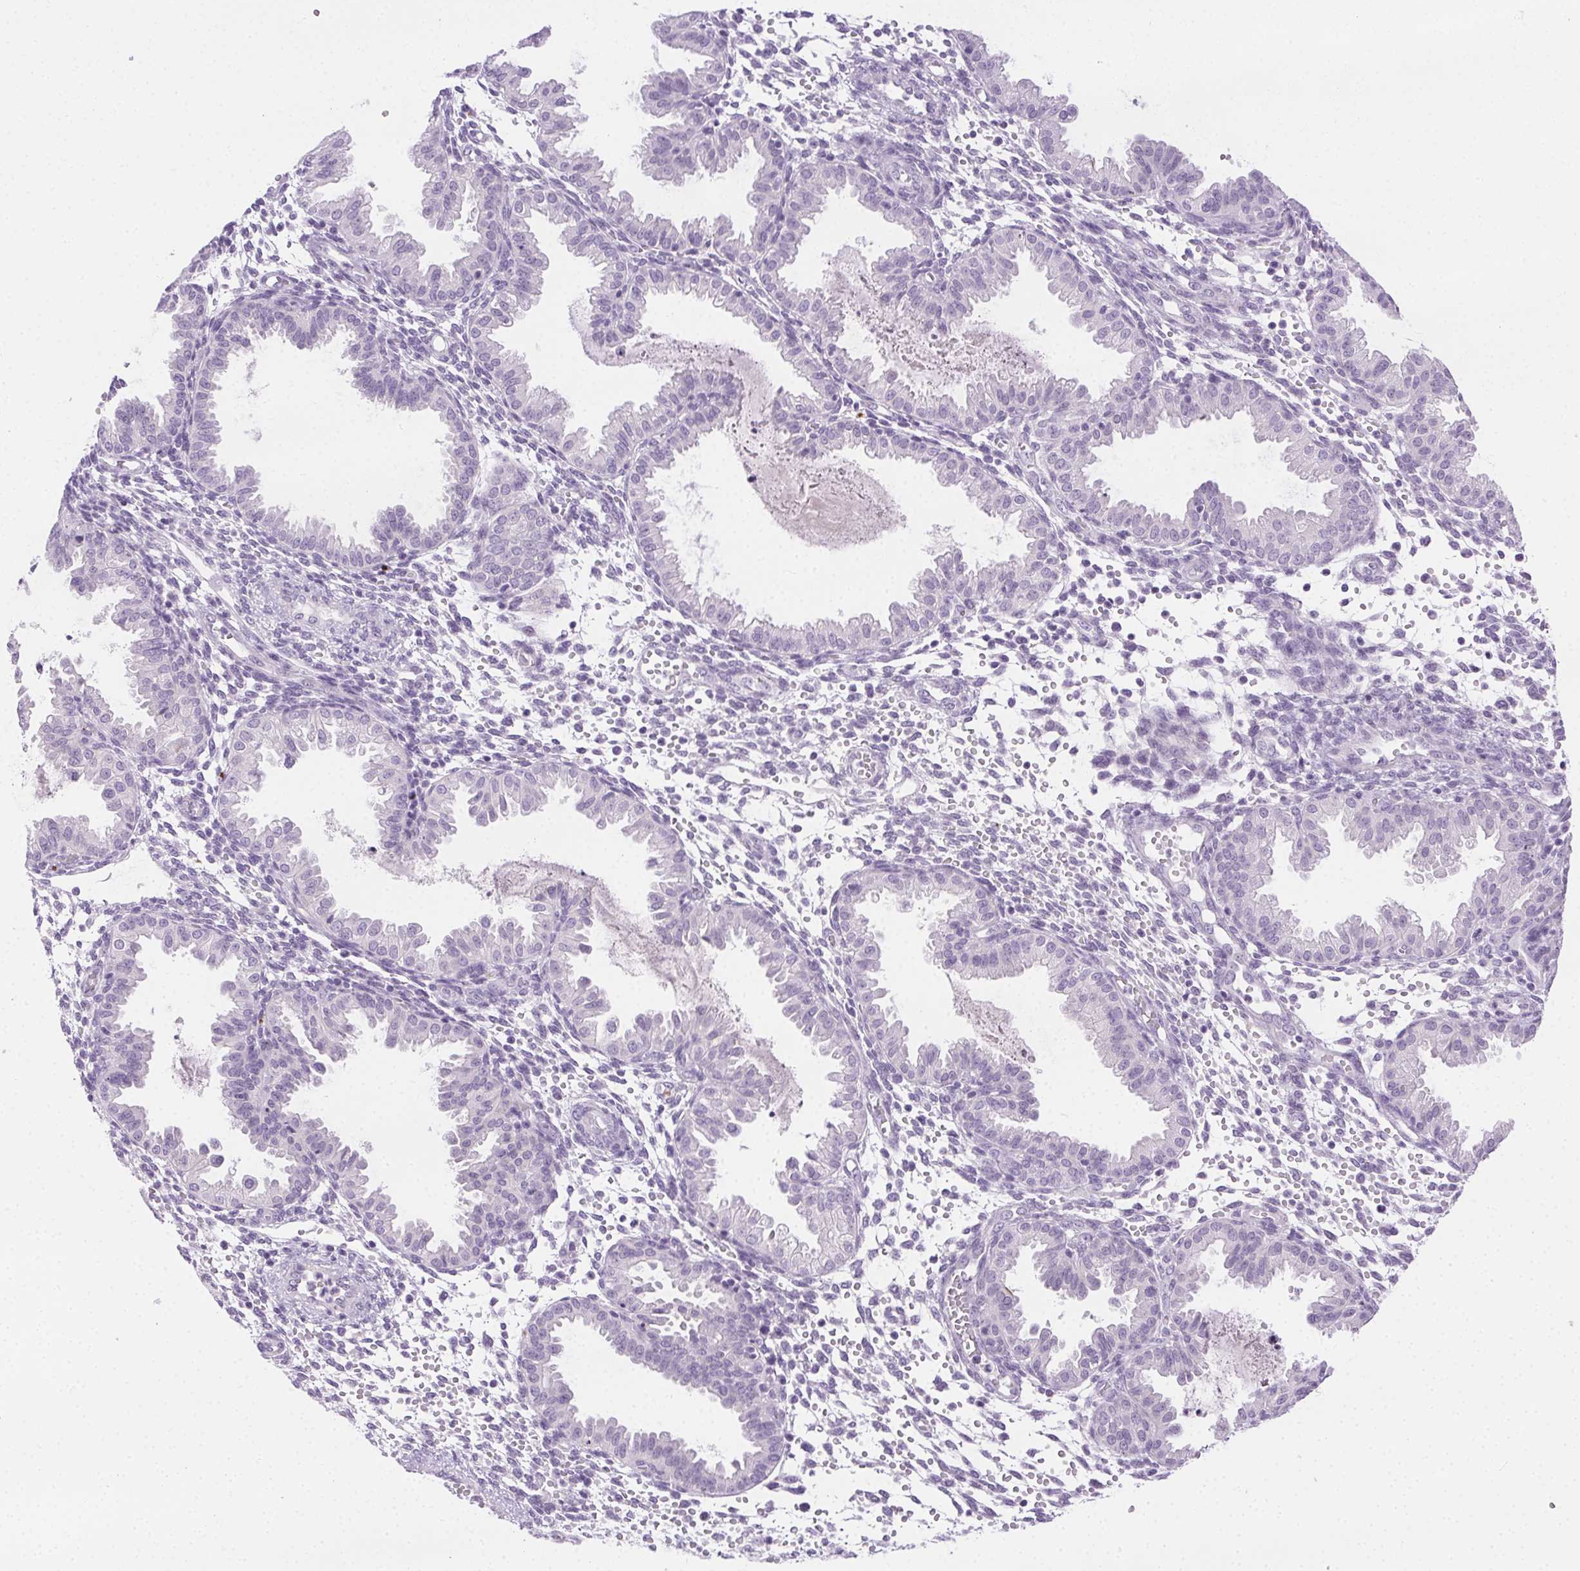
{"staining": {"intensity": "negative", "quantity": "none", "location": "none"}, "tissue": "endometrium", "cell_type": "Cells in endometrial stroma", "image_type": "normal", "snomed": [{"axis": "morphology", "description": "Normal tissue, NOS"}, {"axis": "topography", "description": "Endometrium"}], "caption": "Photomicrograph shows no protein expression in cells in endometrial stroma of normal endometrium.", "gene": "C20orf85", "patient": {"sex": "female", "age": 33}}